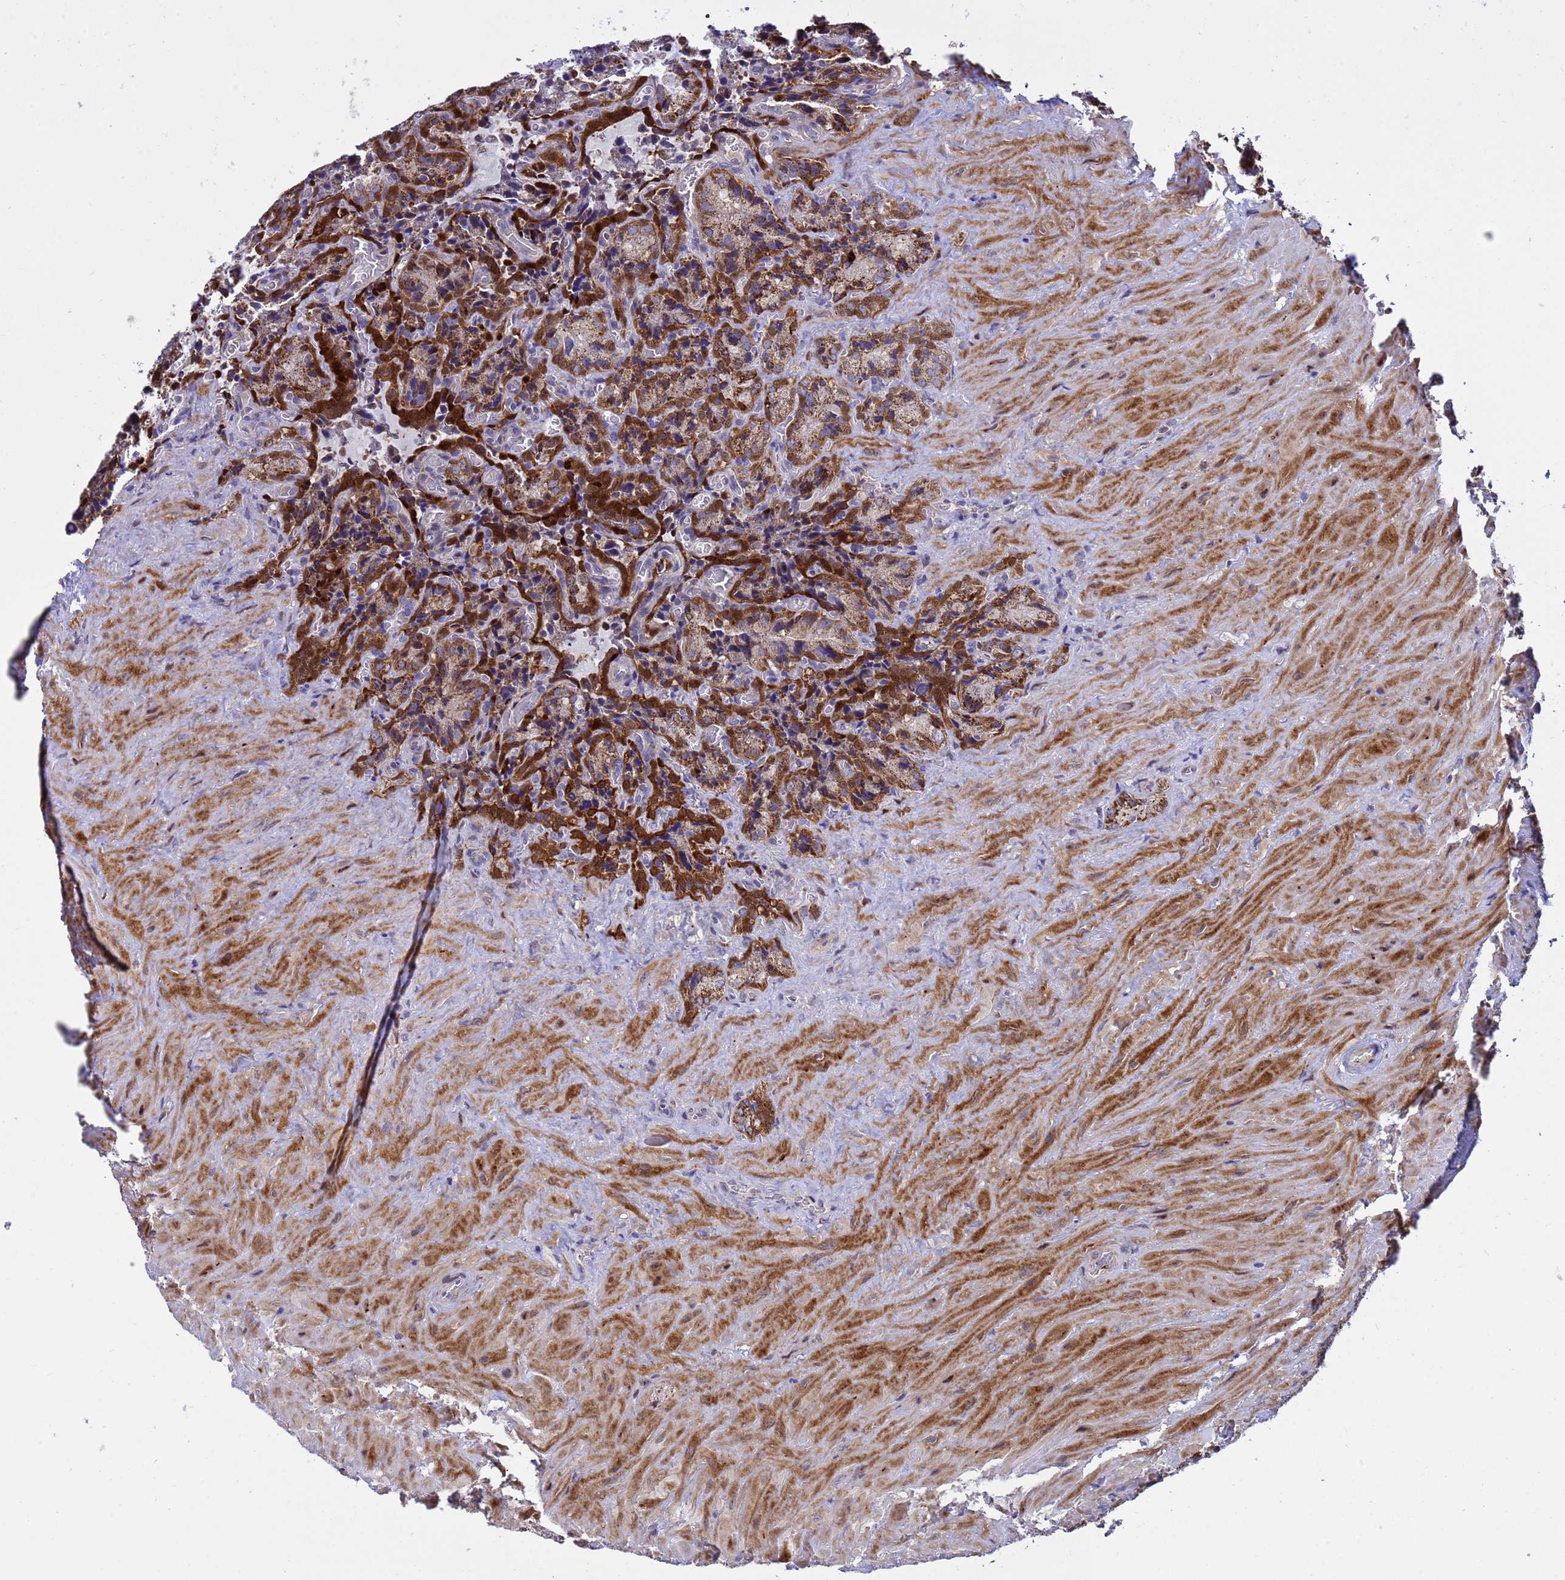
{"staining": {"intensity": "strong", "quantity": ">75%", "location": "cytoplasmic/membranous"}, "tissue": "seminal vesicle", "cell_type": "Glandular cells", "image_type": "normal", "snomed": [{"axis": "morphology", "description": "Normal tissue, NOS"}, {"axis": "topography", "description": "Seminal veicle"}], "caption": "Immunohistochemistry (DAB (3,3'-diaminobenzidine)) staining of unremarkable seminal vesicle displays strong cytoplasmic/membranous protein staining in approximately >75% of glandular cells.", "gene": "TUBGCP3", "patient": {"sex": "male", "age": 62}}